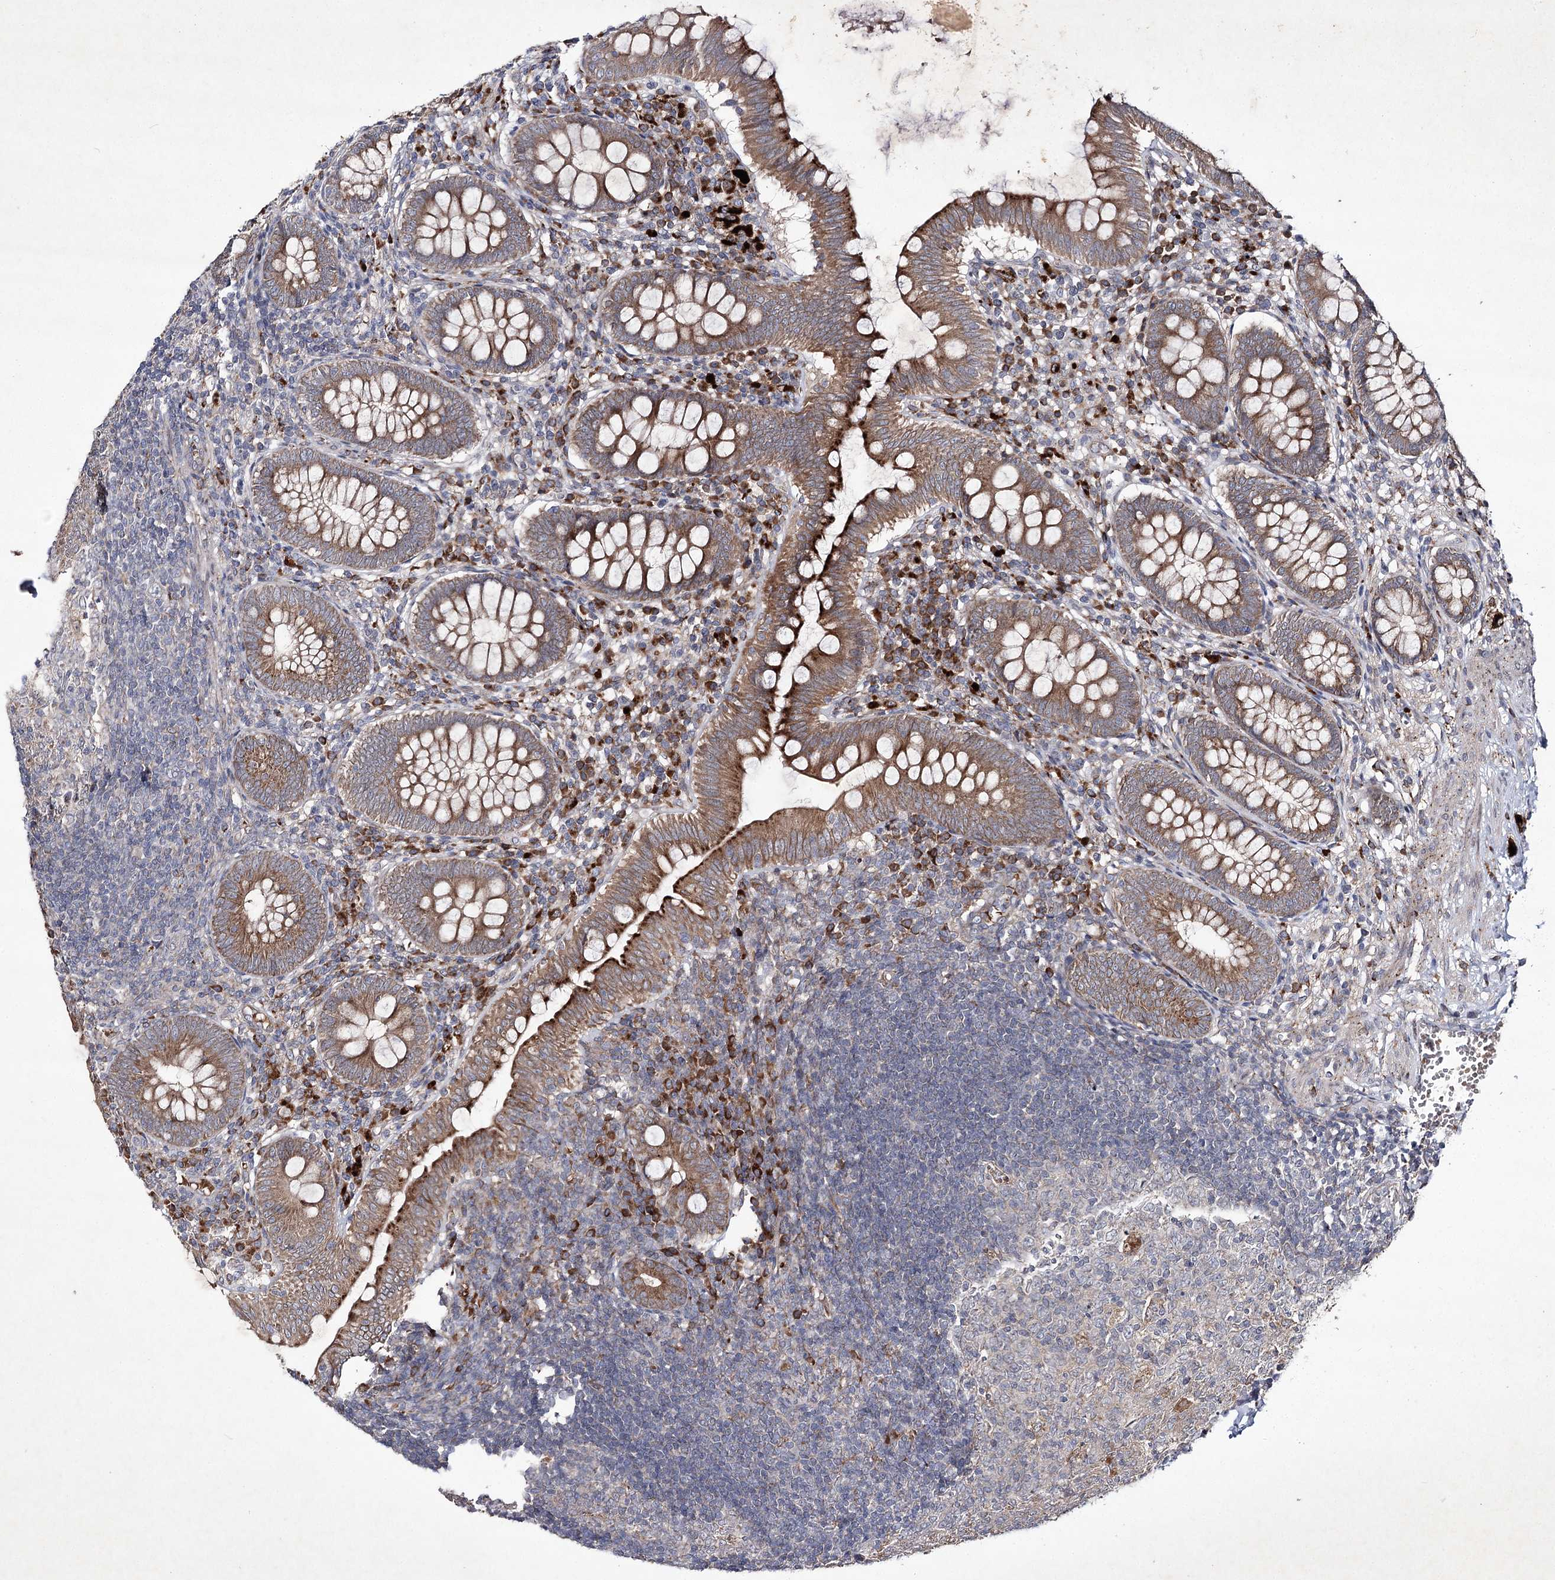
{"staining": {"intensity": "moderate", "quantity": ">75%", "location": "cytoplasmic/membranous"}, "tissue": "appendix", "cell_type": "Glandular cells", "image_type": "normal", "snomed": [{"axis": "morphology", "description": "Normal tissue, NOS"}, {"axis": "topography", "description": "Appendix"}], "caption": "Immunohistochemical staining of normal appendix exhibits >75% levels of moderate cytoplasmic/membranous protein staining in approximately >75% of glandular cells.", "gene": "ALG9", "patient": {"sex": "male", "age": 14}}